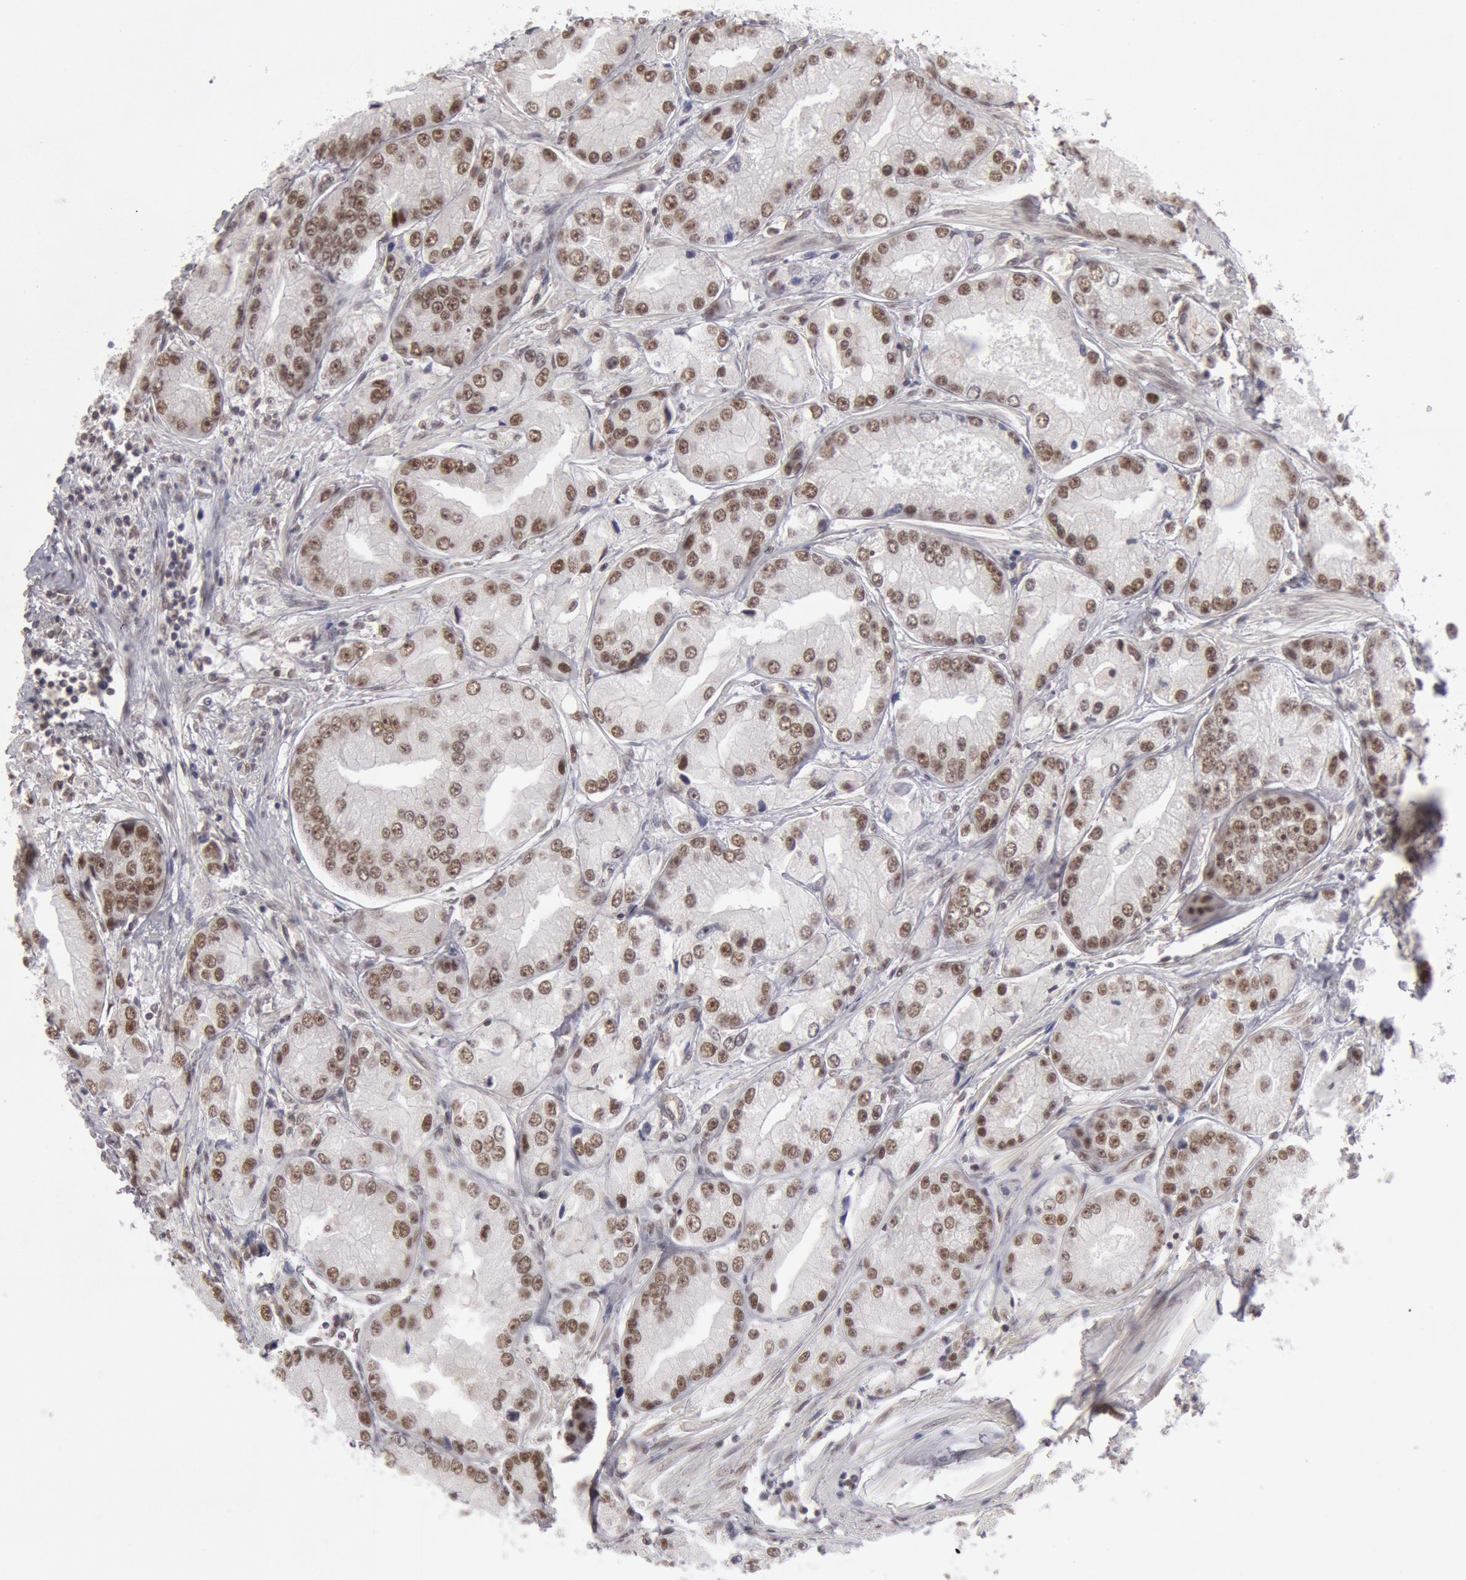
{"staining": {"intensity": "weak", "quantity": "25%-75%", "location": "nuclear"}, "tissue": "prostate cancer", "cell_type": "Tumor cells", "image_type": "cancer", "snomed": [{"axis": "morphology", "description": "Adenocarcinoma, Medium grade"}, {"axis": "topography", "description": "Prostate"}], "caption": "Medium-grade adenocarcinoma (prostate) was stained to show a protein in brown. There is low levels of weak nuclear positivity in approximately 25%-75% of tumor cells.", "gene": "PPP4R3B", "patient": {"sex": "male", "age": 72}}